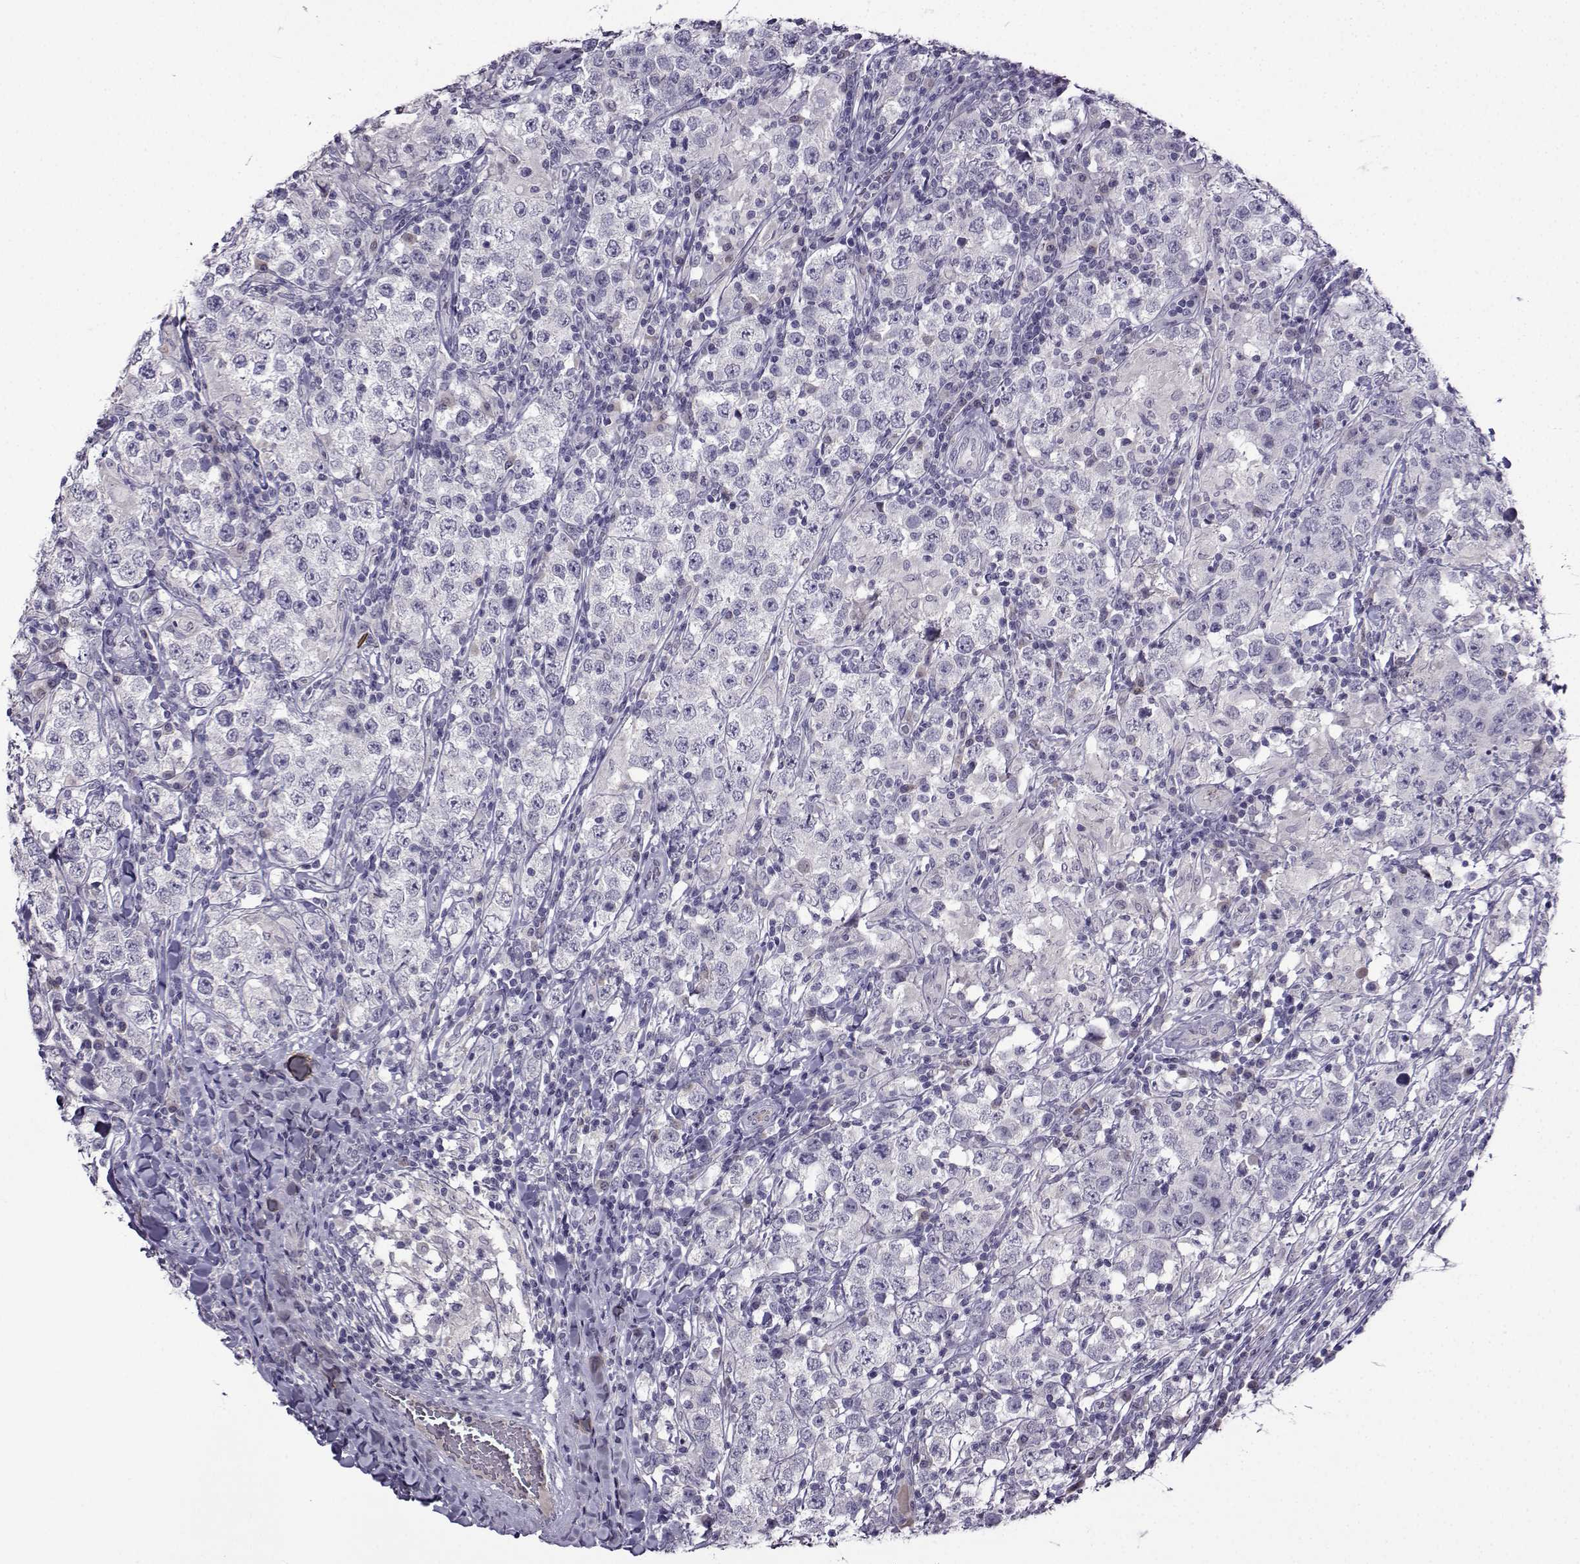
{"staining": {"intensity": "negative", "quantity": "none", "location": "none"}, "tissue": "testis cancer", "cell_type": "Tumor cells", "image_type": "cancer", "snomed": [{"axis": "morphology", "description": "Seminoma, NOS"}, {"axis": "morphology", "description": "Carcinoma, Embryonal, NOS"}, {"axis": "topography", "description": "Testis"}], "caption": "The IHC photomicrograph has no significant expression in tumor cells of testis cancer tissue.", "gene": "CRYBB1", "patient": {"sex": "male", "age": 41}}